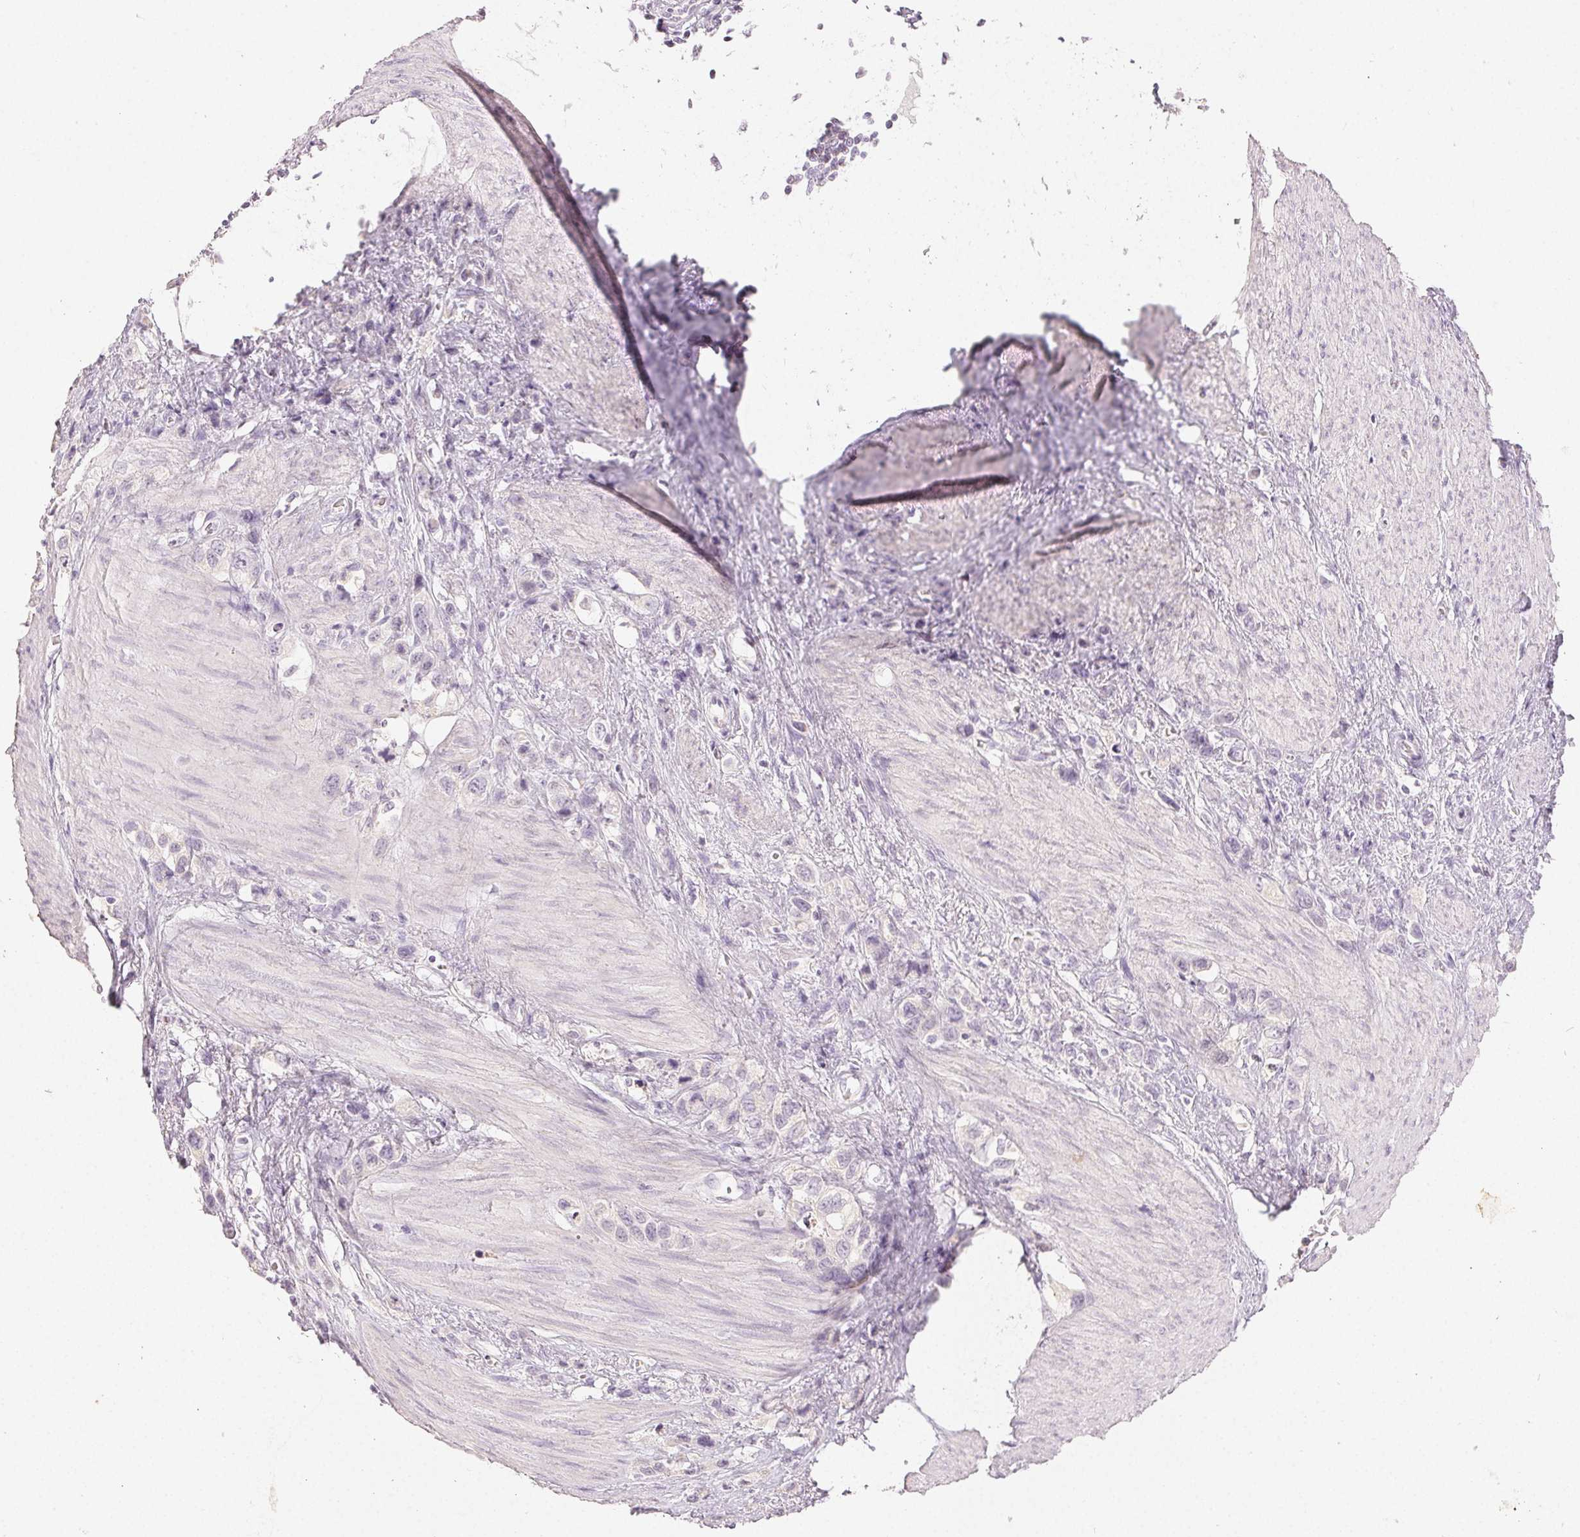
{"staining": {"intensity": "negative", "quantity": "none", "location": "none"}, "tissue": "stomach cancer", "cell_type": "Tumor cells", "image_type": "cancer", "snomed": [{"axis": "morphology", "description": "Adenocarcinoma, NOS"}, {"axis": "topography", "description": "Stomach"}], "caption": "A micrograph of stomach adenocarcinoma stained for a protein exhibits no brown staining in tumor cells.", "gene": "LVRN", "patient": {"sex": "female", "age": 65}}